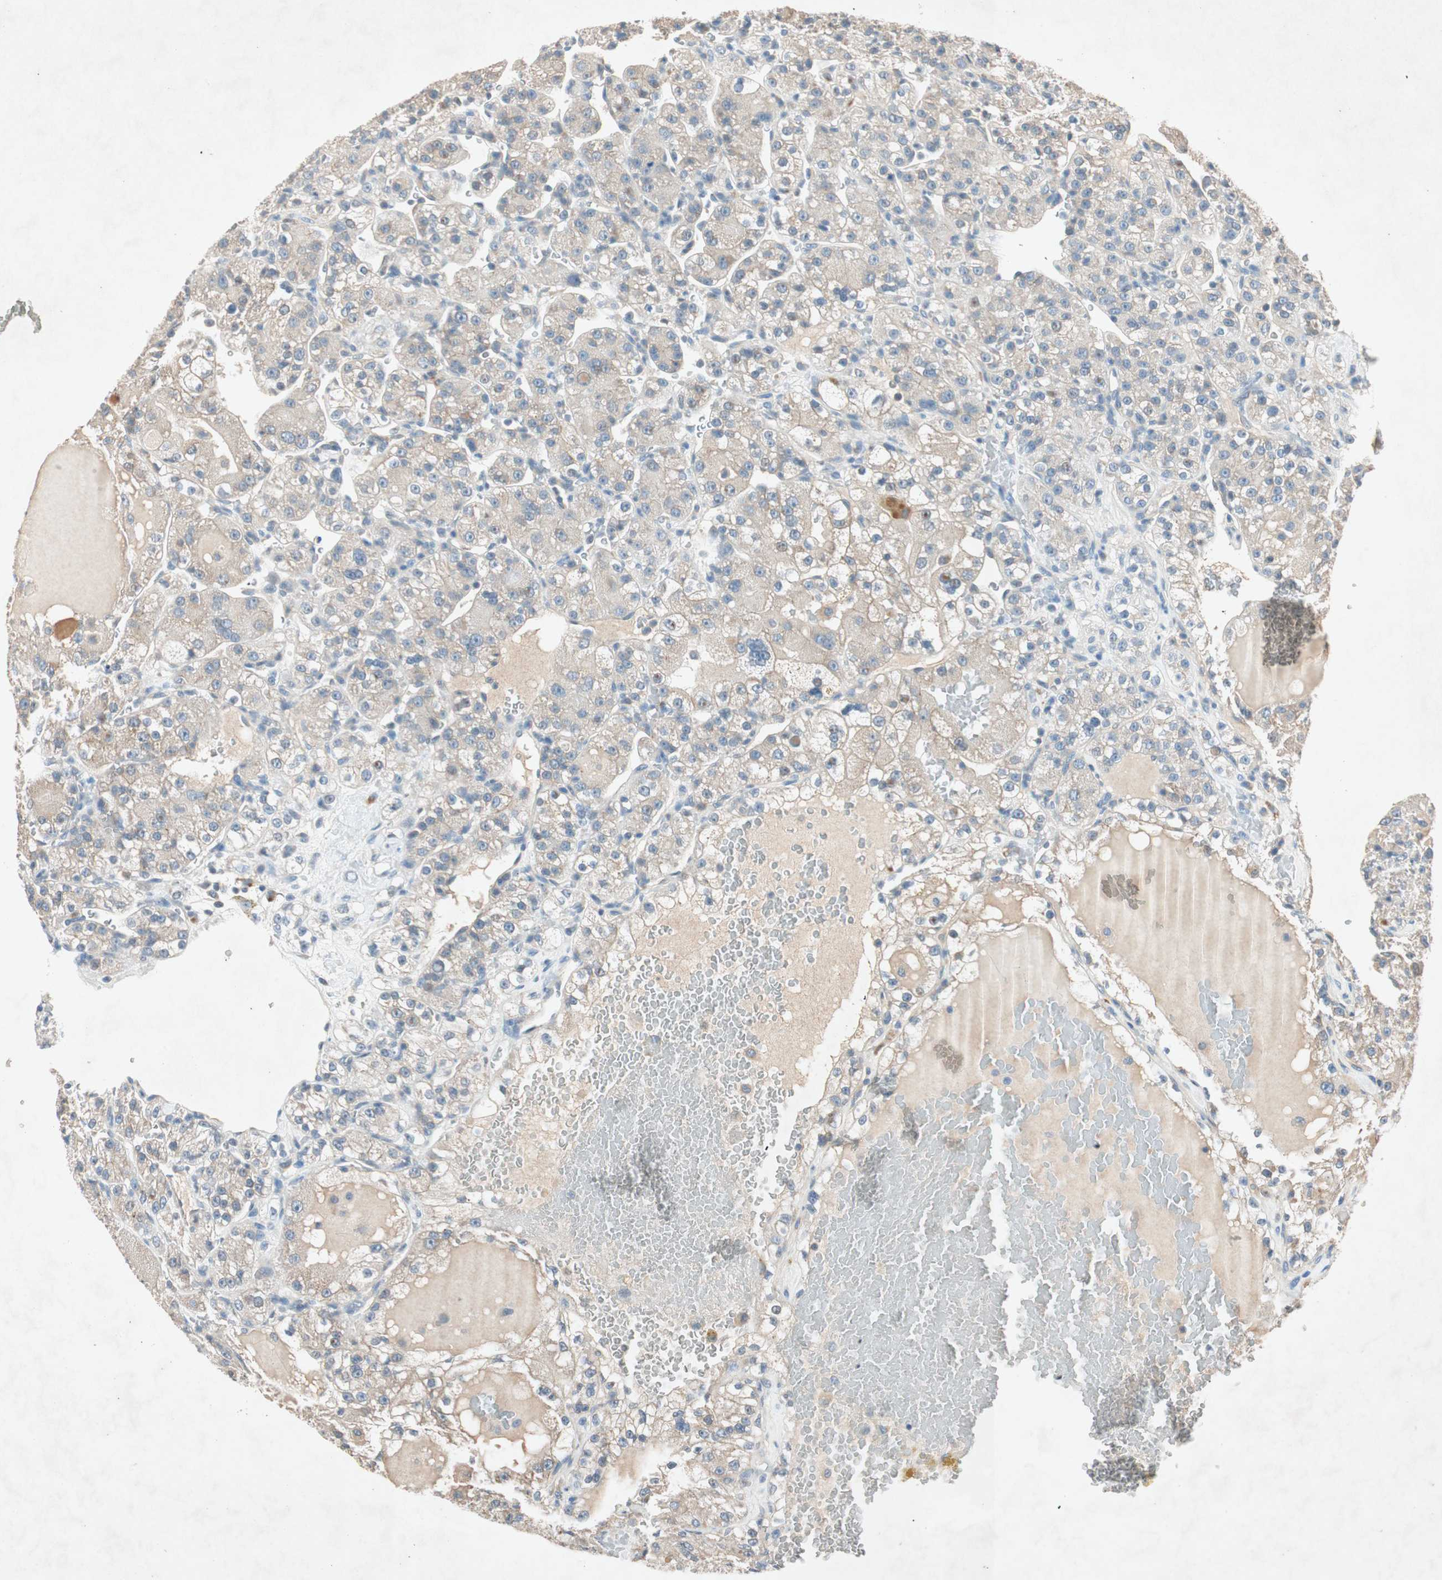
{"staining": {"intensity": "weak", "quantity": "25%-75%", "location": "cytoplasmic/membranous"}, "tissue": "renal cancer", "cell_type": "Tumor cells", "image_type": "cancer", "snomed": [{"axis": "morphology", "description": "Normal tissue, NOS"}, {"axis": "morphology", "description": "Adenocarcinoma, NOS"}, {"axis": "topography", "description": "Kidney"}], "caption": "Tumor cells demonstrate low levels of weak cytoplasmic/membranous positivity in about 25%-75% of cells in renal cancer. (Brightfield microscopy of DAB IHC at high magnification).", "gene": "NKAIN1", "patient": {"sex": "male", "age": 61}}